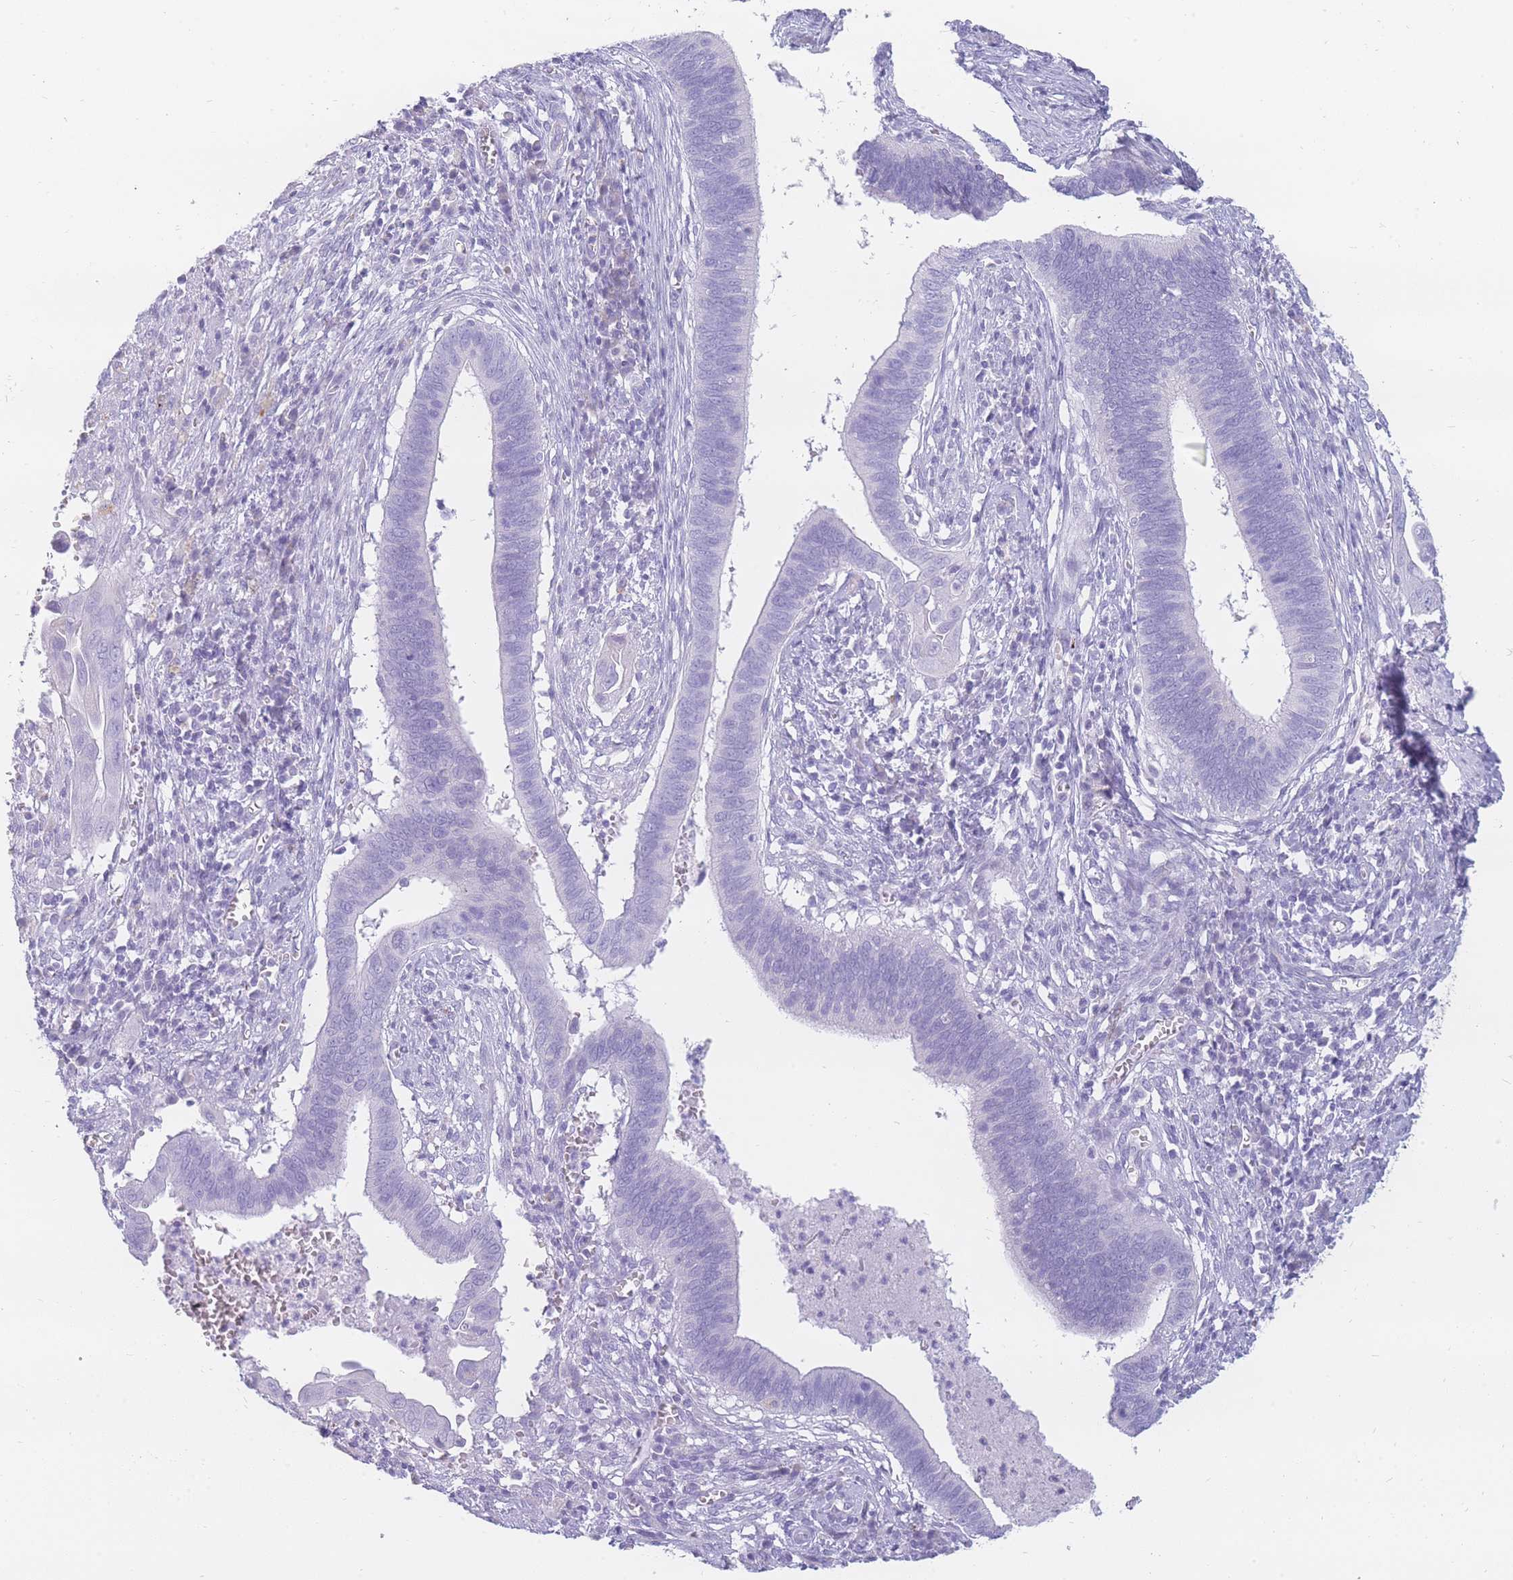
{"staining": {"intensity": "negative", "quantity": "none", "location": "none"}, "tissue": "cervical cancer", "cell_type": "Tumor cells", "image_type": "cancer", "snomed": [{"axis": "morphology", "description": "Adenocarcinoma, NOS"}, {"axis": "topography", "description": "Cervix"}], "caption": "This is a photomicrograph of immunohistochemistry staining of cervical cancer (adenocarcinoma), which shows no expression in tumor cells.", "gene": "UPK1A", "patient": {"sex": "female", "age": 42}}